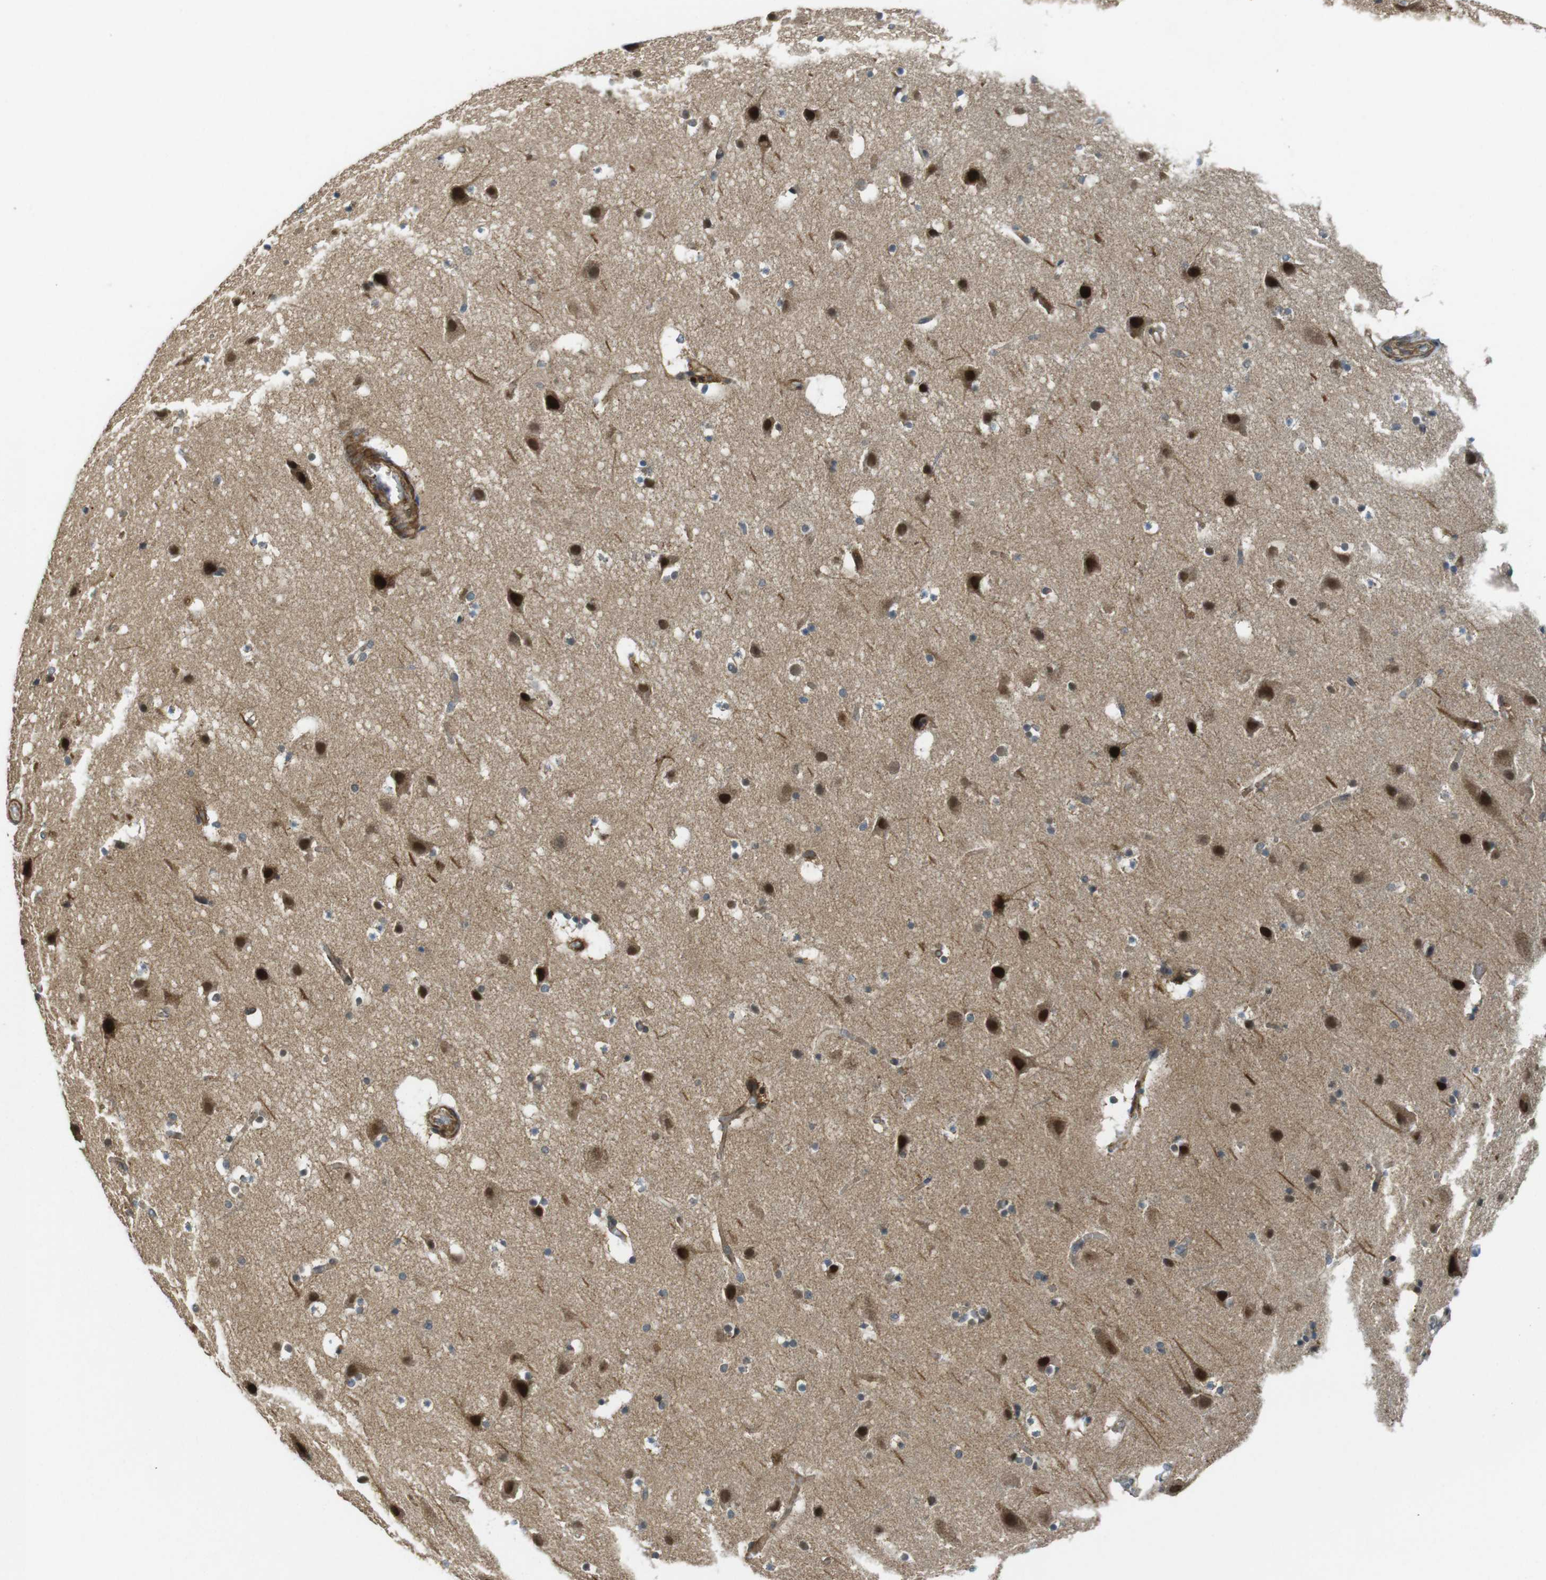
{"staining": {"intensity": "moderate", "quantity": "25%-75%", "location": "cytoplasmic/membranous"}, "tissue": "cerebral cortex", "cell_type": "Endothelial cells", "image_type": "normal", "snomed": [{"axis": "morphology", "description": "Normal tissue, NOS"}, {"axis": "topography", "description": "Cerebral cortex"}], "caption": "Cerebral cortex stained with DAB (3,3'-diaminobenzidine) immunohistochemistry (IHC) shows medium levels of moderate cytoplasmic/membranous positivity in about 25%-75% of endothelial cells. (Stains: DAB in brown, nuclei in blue, Microscopy: brightfield microscopy at high magnification).", "gene": "IFFO2", "patient": {"sex": "male", "age": 45}}